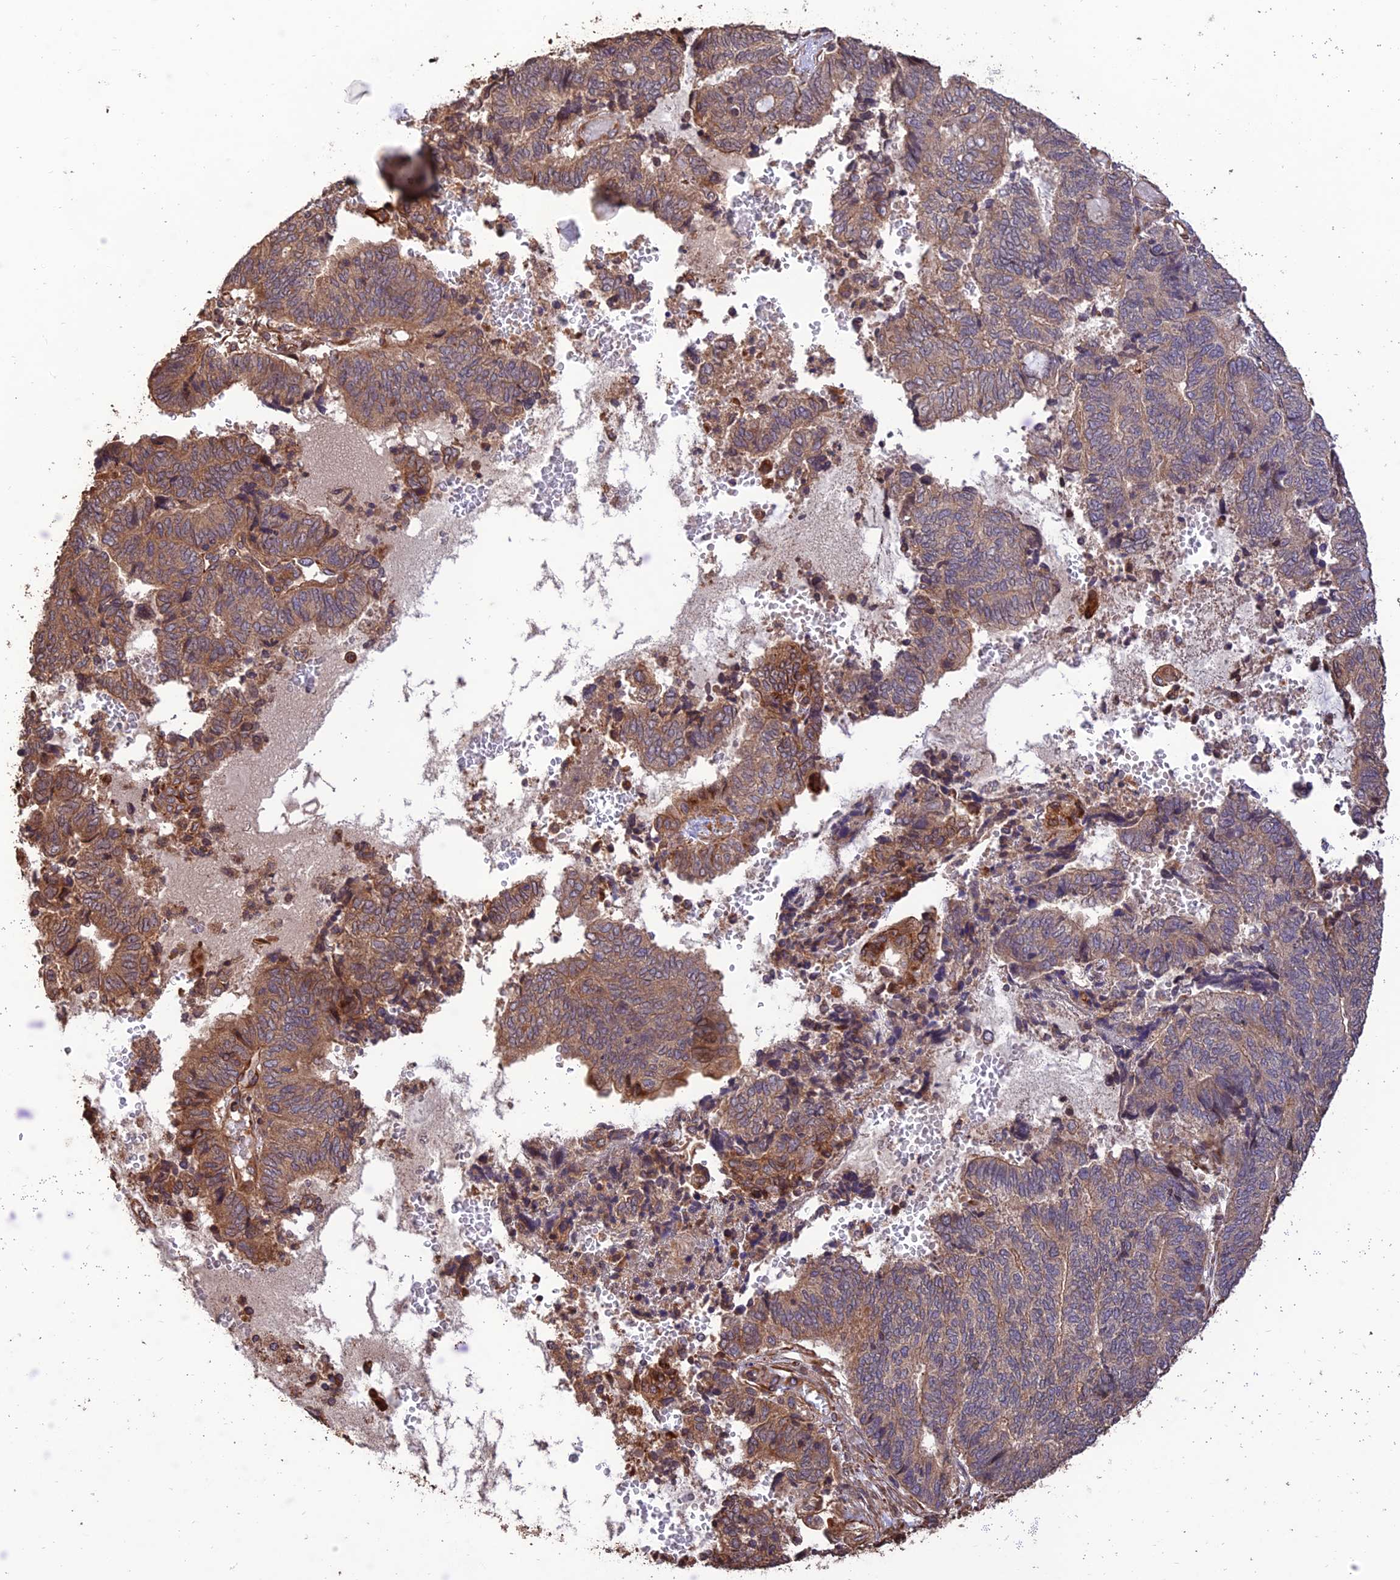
{"staining": {"intensity": "moderate", "quantity": "<25%", "location": "cytoplasmic/membranous"}, "tissue": "endometrial cancer", "cell_type": "Tumor cells", "image_type": "cancer", "snomed": [{"axis": "morphology", "description": "Adenocarcinoma, NOS"}, {"axis": "topography", "description": "Uterus"}, {"axis": "topography", "description": "Endometrium"}], "caption": "Brown immunohistochemical staining in human endometrial cancer demonstrates moderate cytoplasmic/membranous positivity in about <25% of tumor cells.", "gene": "CREBL2", "patient": {"sex": "female", "age": 70}}